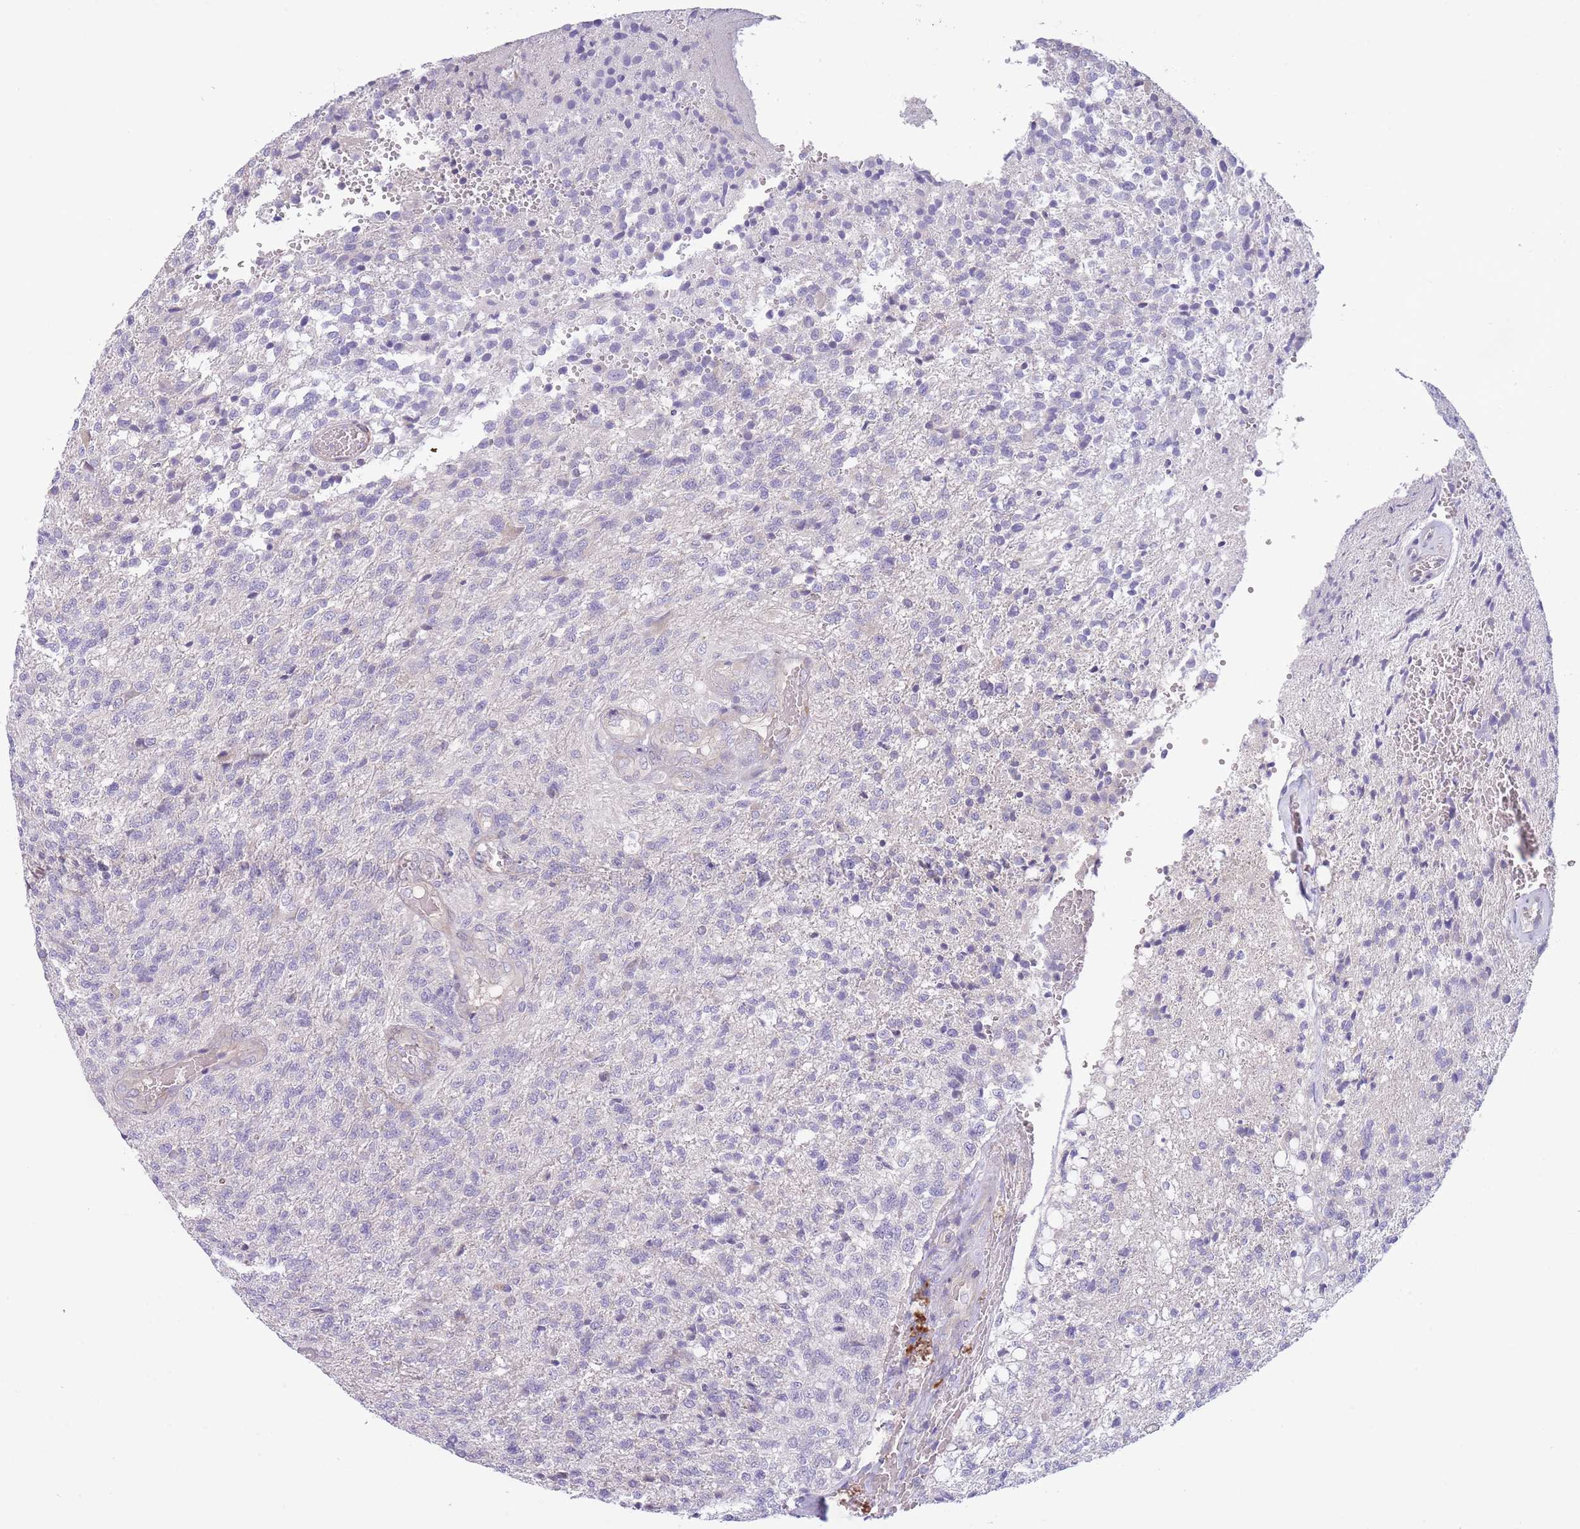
{"staining": {"intensity": "negative", "quantity": "none", "location": "none"}, "tissue": "glioma", "cell_type": "Tumor cells", "image_type": "cancer", "snomed": [{"axis": "morphology", "description": "Glioma, malignant, High grade"}, {"axis": "topography", "description": "Brain"}], "caption": "A histopathology image of malignant high-grade glioma stained for a protein exhibits no brown staining in tumor cells.", "gene": "PNPLA5", "patient": {"sex": "male", "age": 56}}